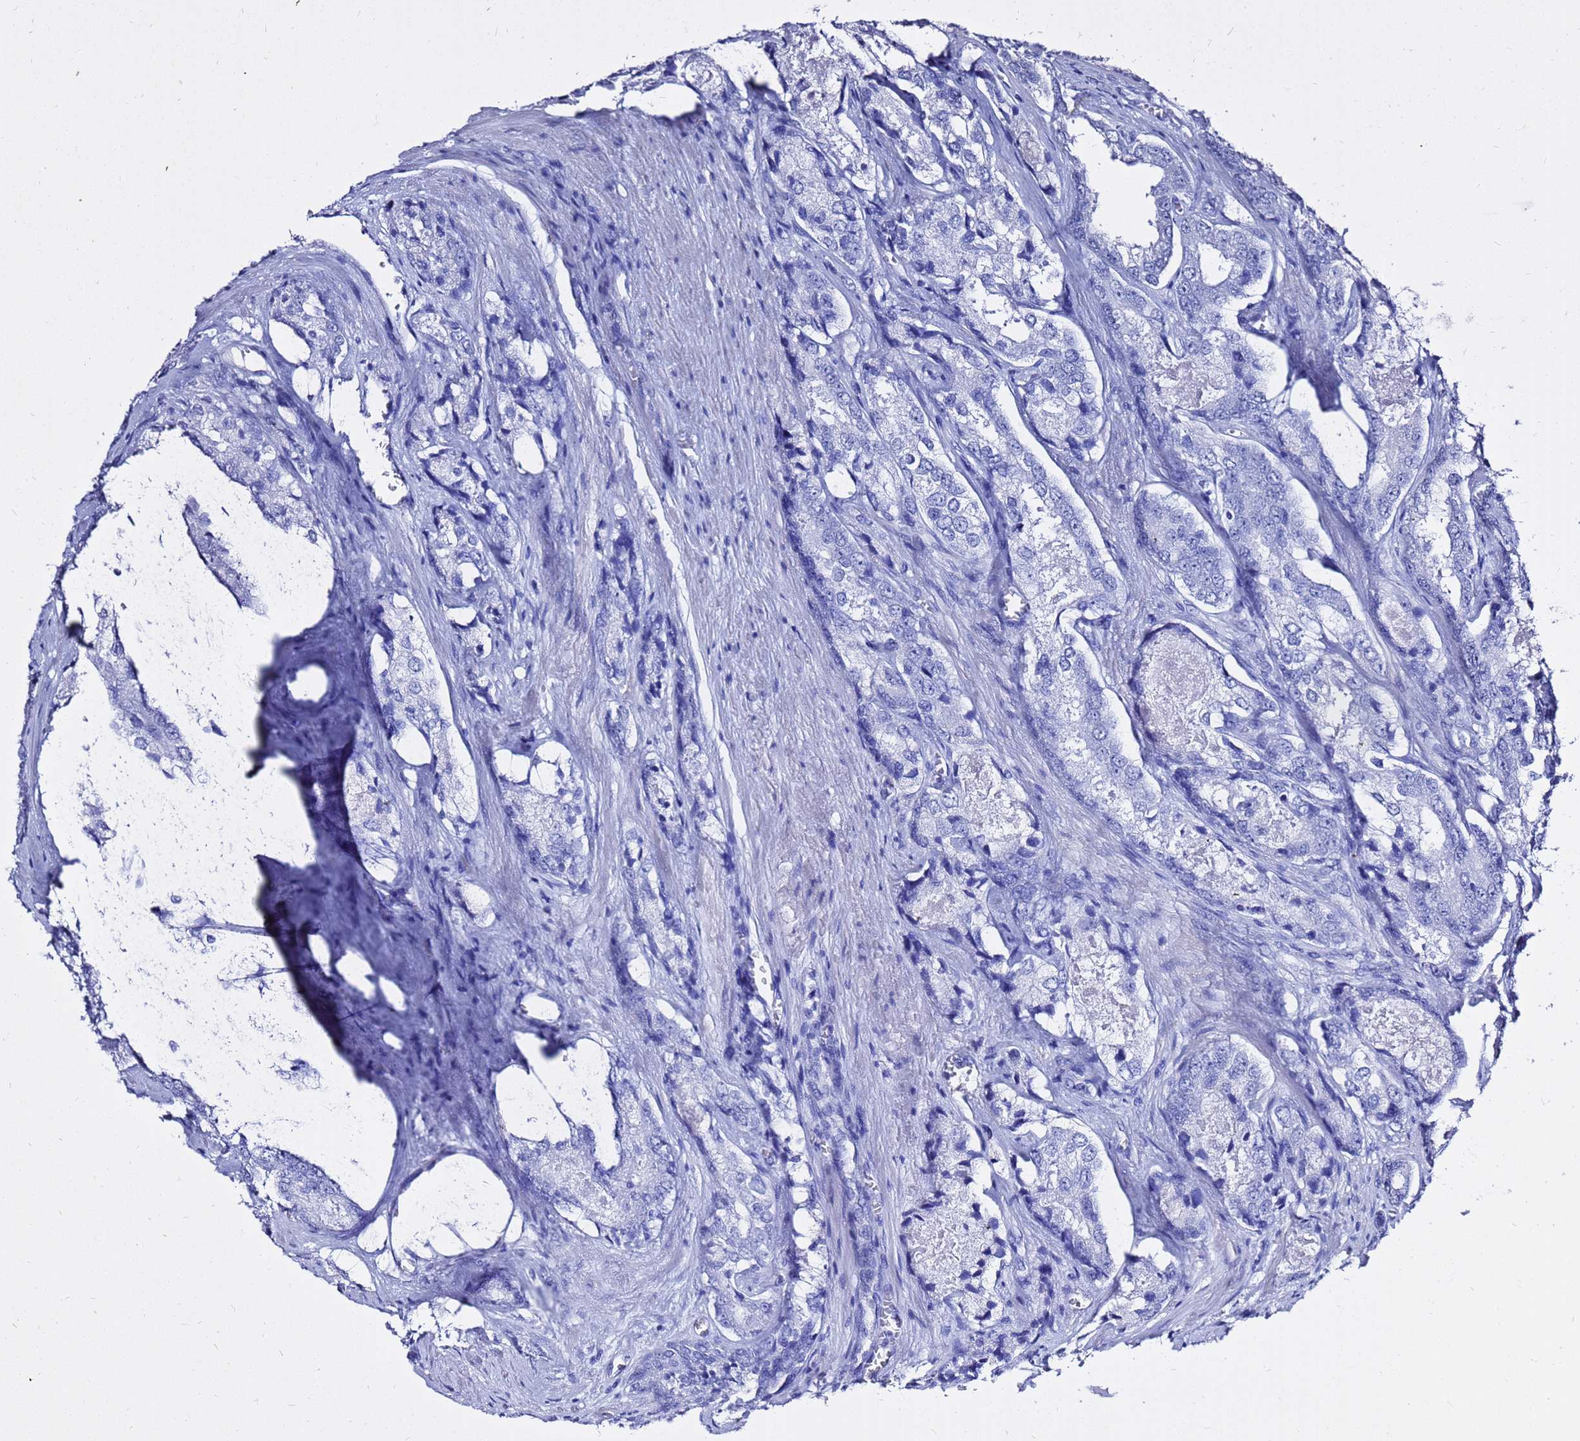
{"staining": {"intensity": "negative", "quantity": "none", "location": "none"}, "tissue": "prostate cancer", "cell_type": "Tumor cells", "image_type": "cancer", "snomed": [{"axis": "morphology", "description": "Adenocarcinoma, Low grade"}, {"axis": "topography", "description": "Prostate"}], "caption": "The micrograph reveals no significant staining in tumor cells of prostate cancer (low-grade adenocarcinoma).", "gene": "LIPF", "patient": {"sex": "male", "age": 68}}